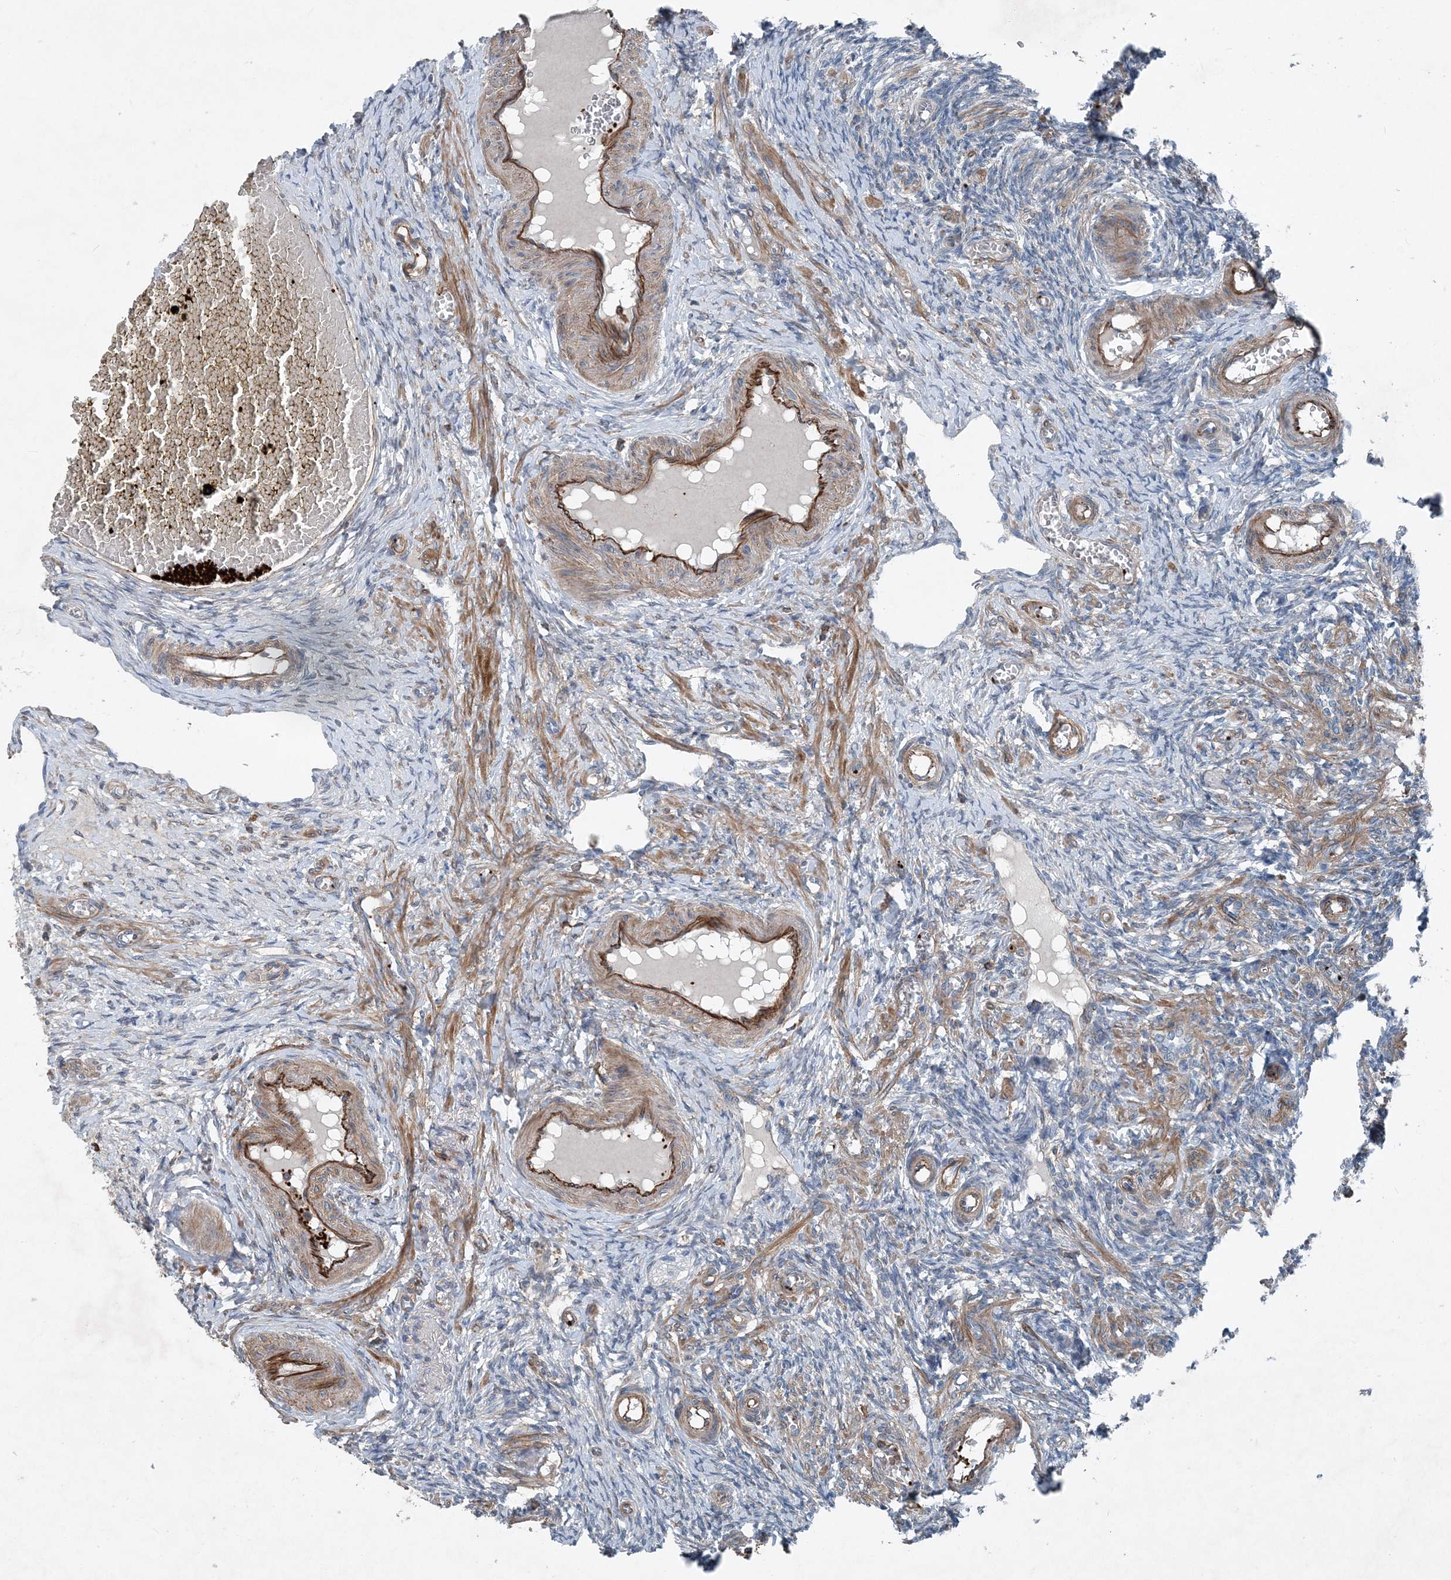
{"staining": {"intensity": "negative", "quantity": "none", "location": "none"}, "tissue": "ovary", "cell_type": "Ovarian stroma cells", "image_type": "normal", "snomed": [{"axis": "morphology", "description": "Normal tissue, NOS"}, {"axis": "topography", "description": "Ovary"}], "caption": "High magnification brightfield microscopy of benign ovary stained with DAB (3,3'-diaminobenzidine) (brown) and counterstained with hematoxylin (blue): ovarian stroma cells show no significant positivity.", "gene": "DGUOK", "patient": {"sex": "female", "age": 27}}